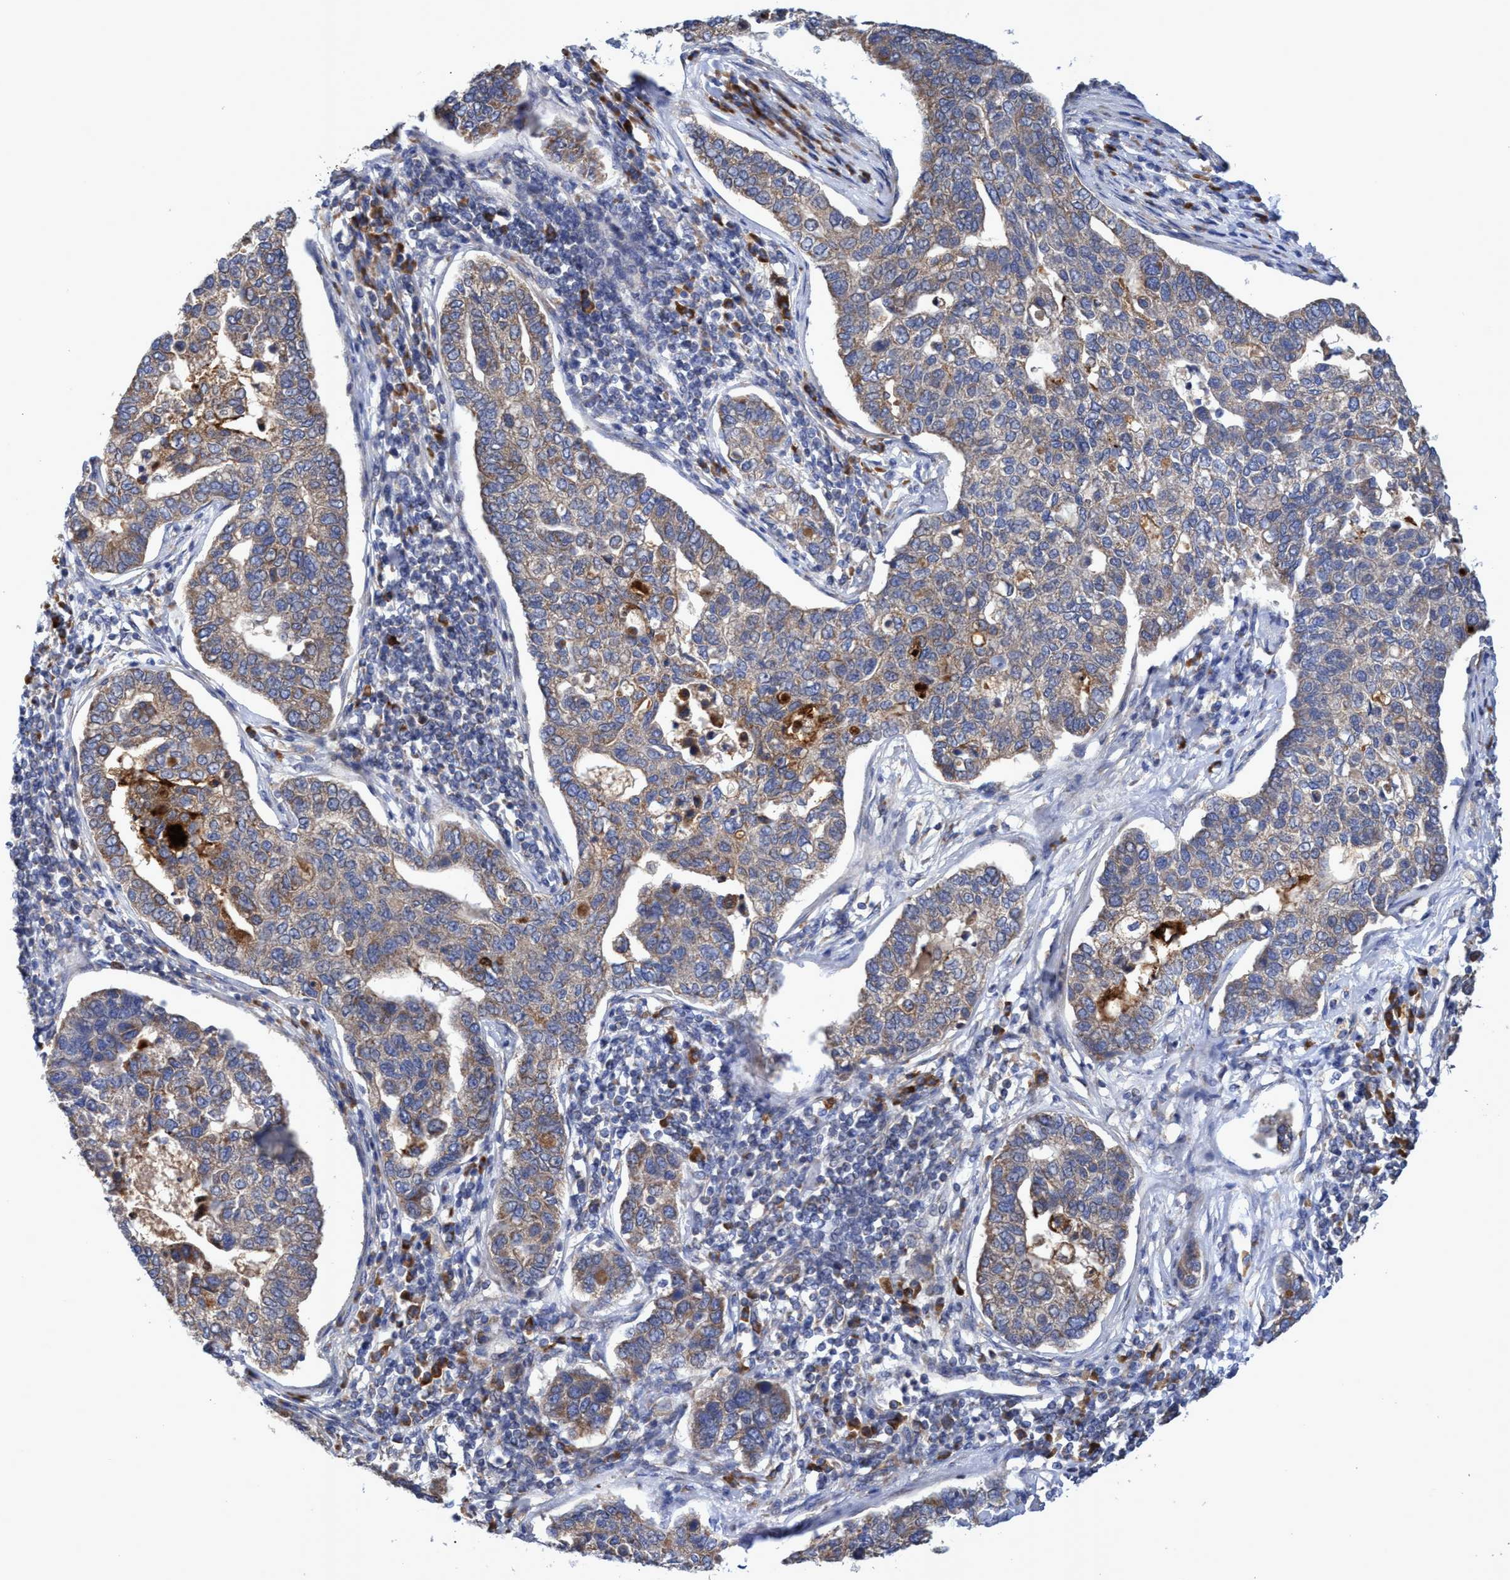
{"staining": {"intensity": "weak", "quantity": ">75%", "location": "cytoplasmic/membranous"}, "tissue": "pancreatic cancer", "cell_type": "Tumor cells", "image_type": "cancer", "snomed": [{"axis": "morphology", "description": "Adenocarcinoma, NOS"}, {"axis": "topography", "description": "Pancreas"}], "caption": "High-magnification brightfield microscopy of pancreatic cancer (adenocarcinoma) stained with DAB (brown) and counterstained with hematoxylin (blue). tumor cells exhibit weak cytoplasmic/membranous staining is appreciated in about>75% of cells.", "gene": "NAT16", "patient": {"sex": "female", "age": 61}}